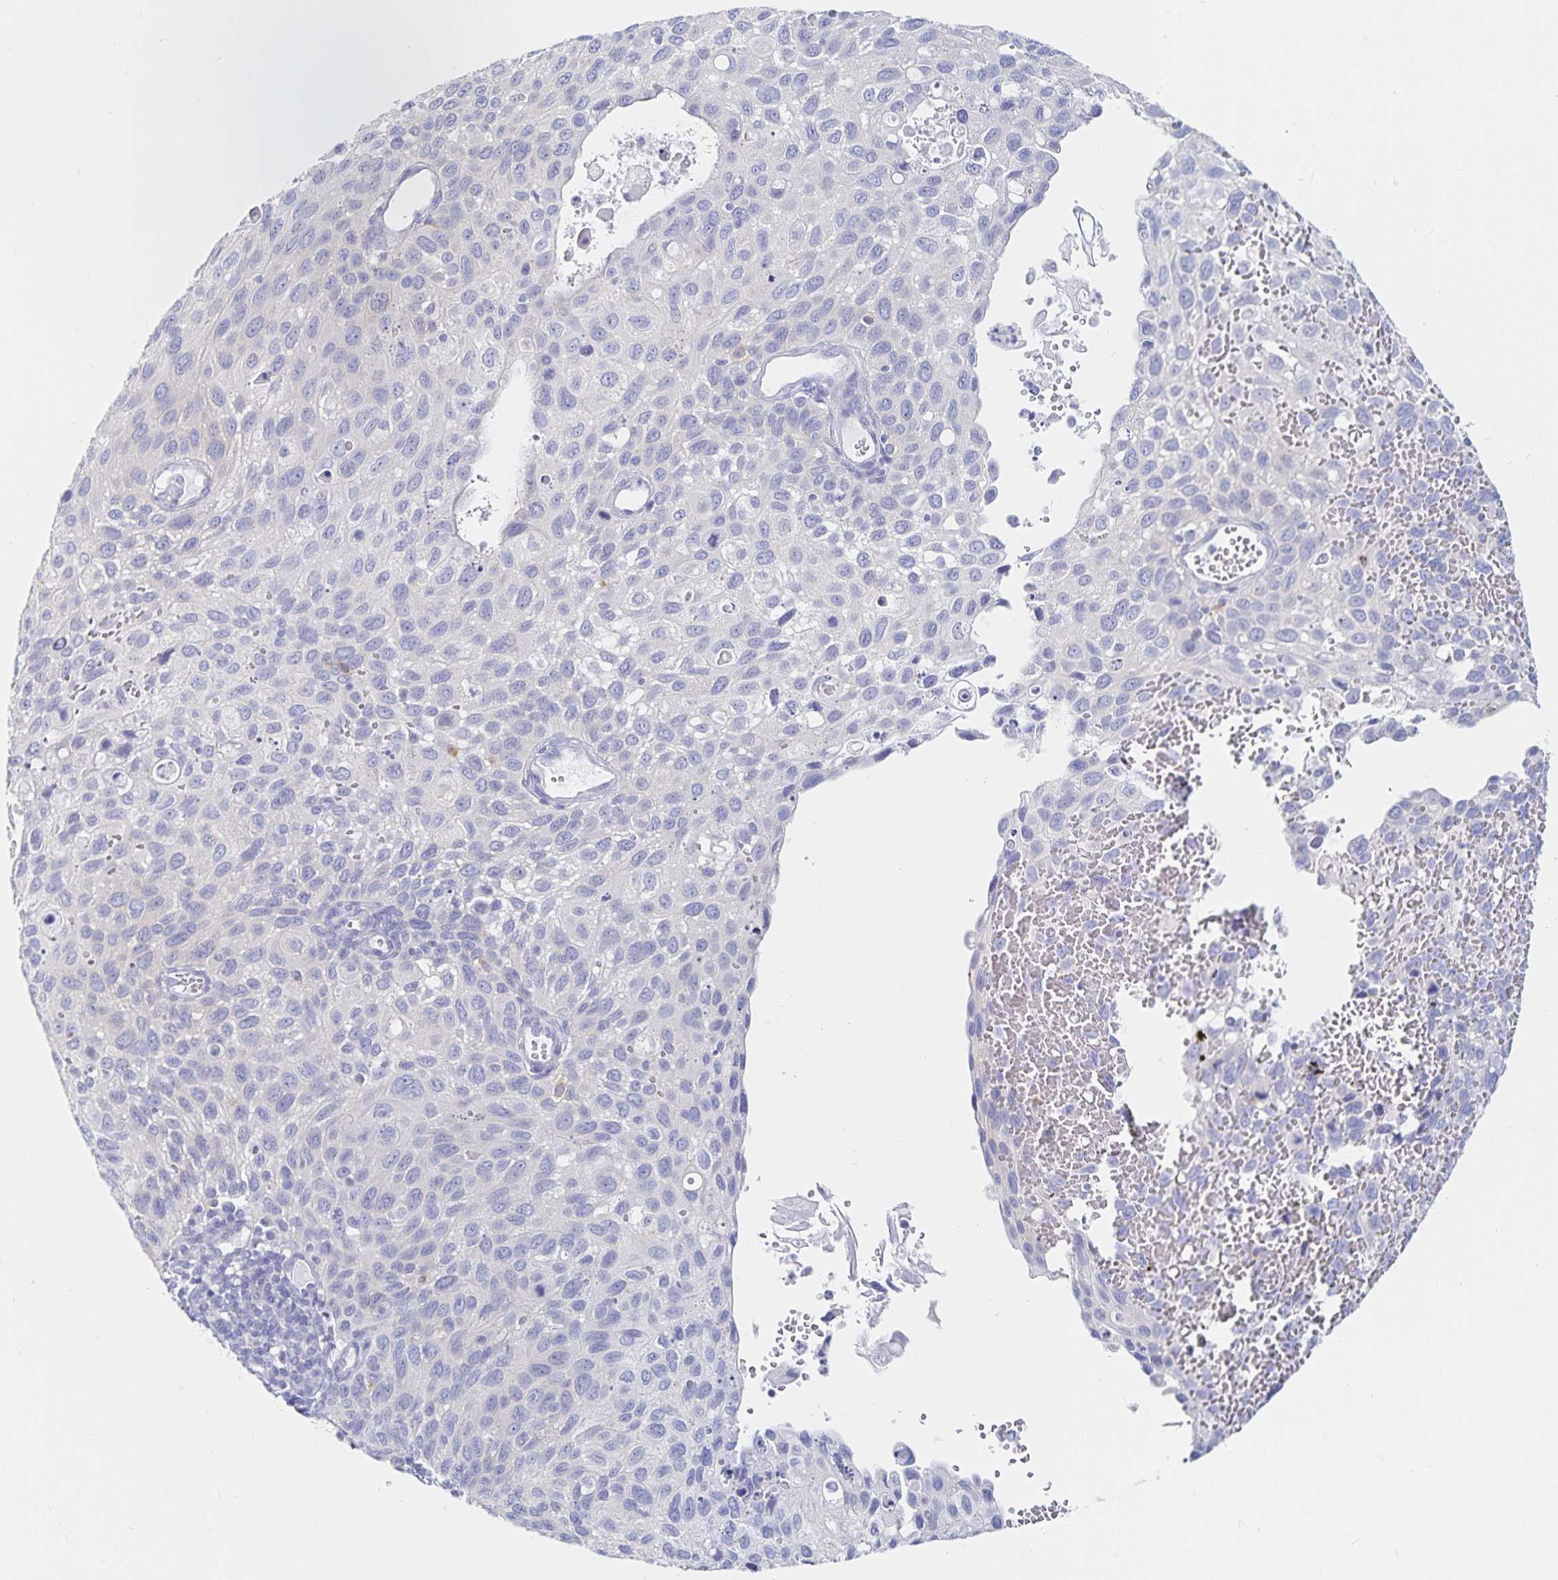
{"staining": {"intensity": "negative", "quantity": "none", "location": "none"}, "tissue": "cervical cancer", "cell_type": "Tumor cells", "image_type": "cancer", "snomed": [{"axis": "morphology", "description": "Squamous cell carcinoma, NOS"}, {"axis": "topography", "description": "Cervix"}], "caption": "A micrograph of cervical cancer stained for a protein demonstrates no brown staining in tumor cells.", "gene": "TNIP1", "patient": {"sex": "female", "age": 70}}